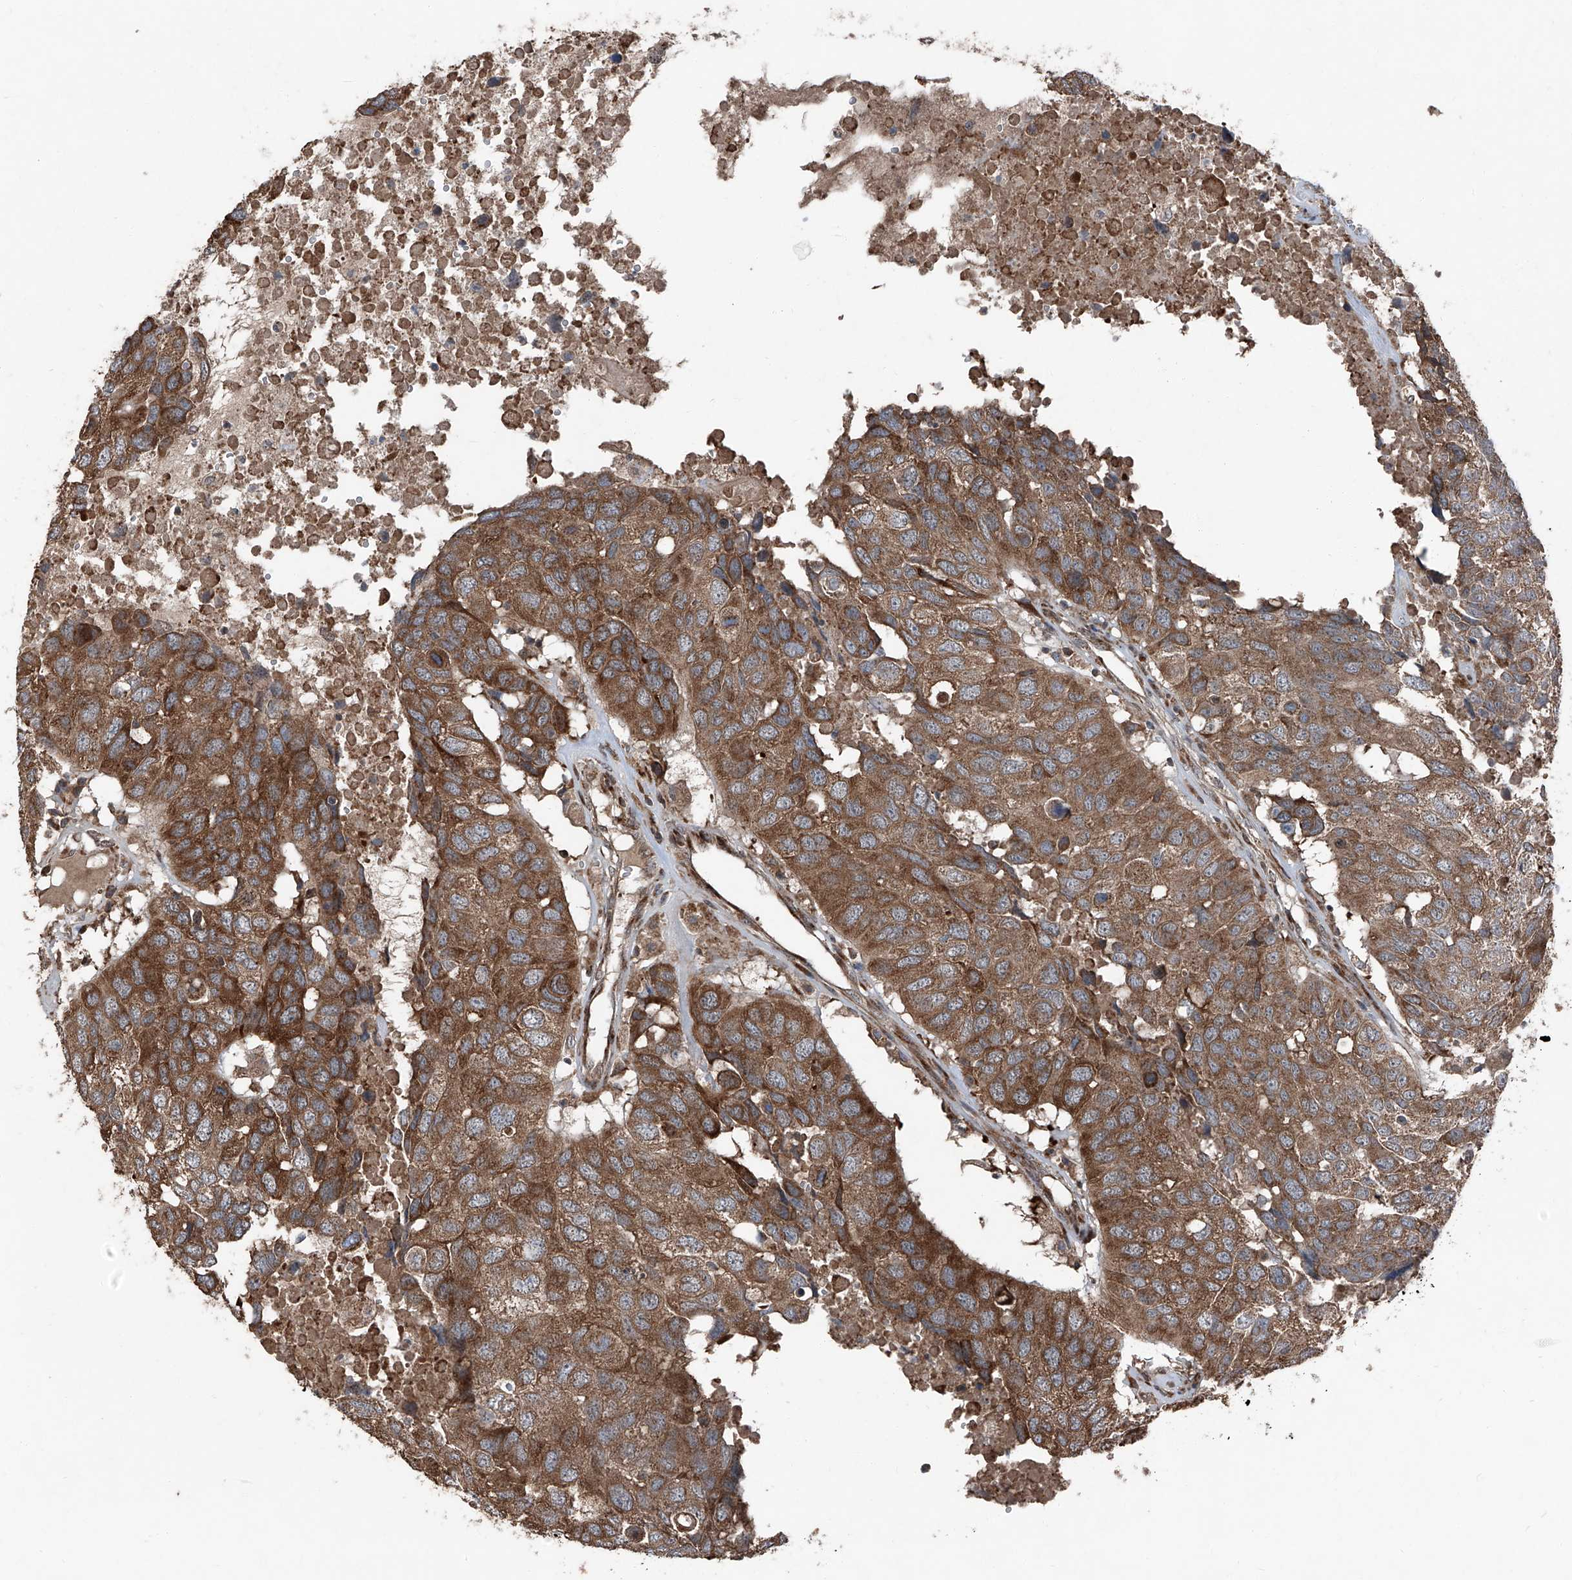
{"staining": {"intensity": "moderate", "quantity": ">75%", "location": "cytoplasmic/membranous"}, "tissue": "head and neck cancer", "cell_type": "Tumor cells", "image_type": "cancer", "snomed": [{"axis": "morphology", "description": "Squamous cell carcinoma, NOS"}, {"axis": "topography", "description": "Head-Neck"}], "caption": "A histopathology image of human squamous cell carcinoma (head and neck) stained for a protein shows moderate cytoplasmic/membranous brown staining in tumor cells.", "gene": "LIMK1", "patient": {"sex": "male", "age": 66}}